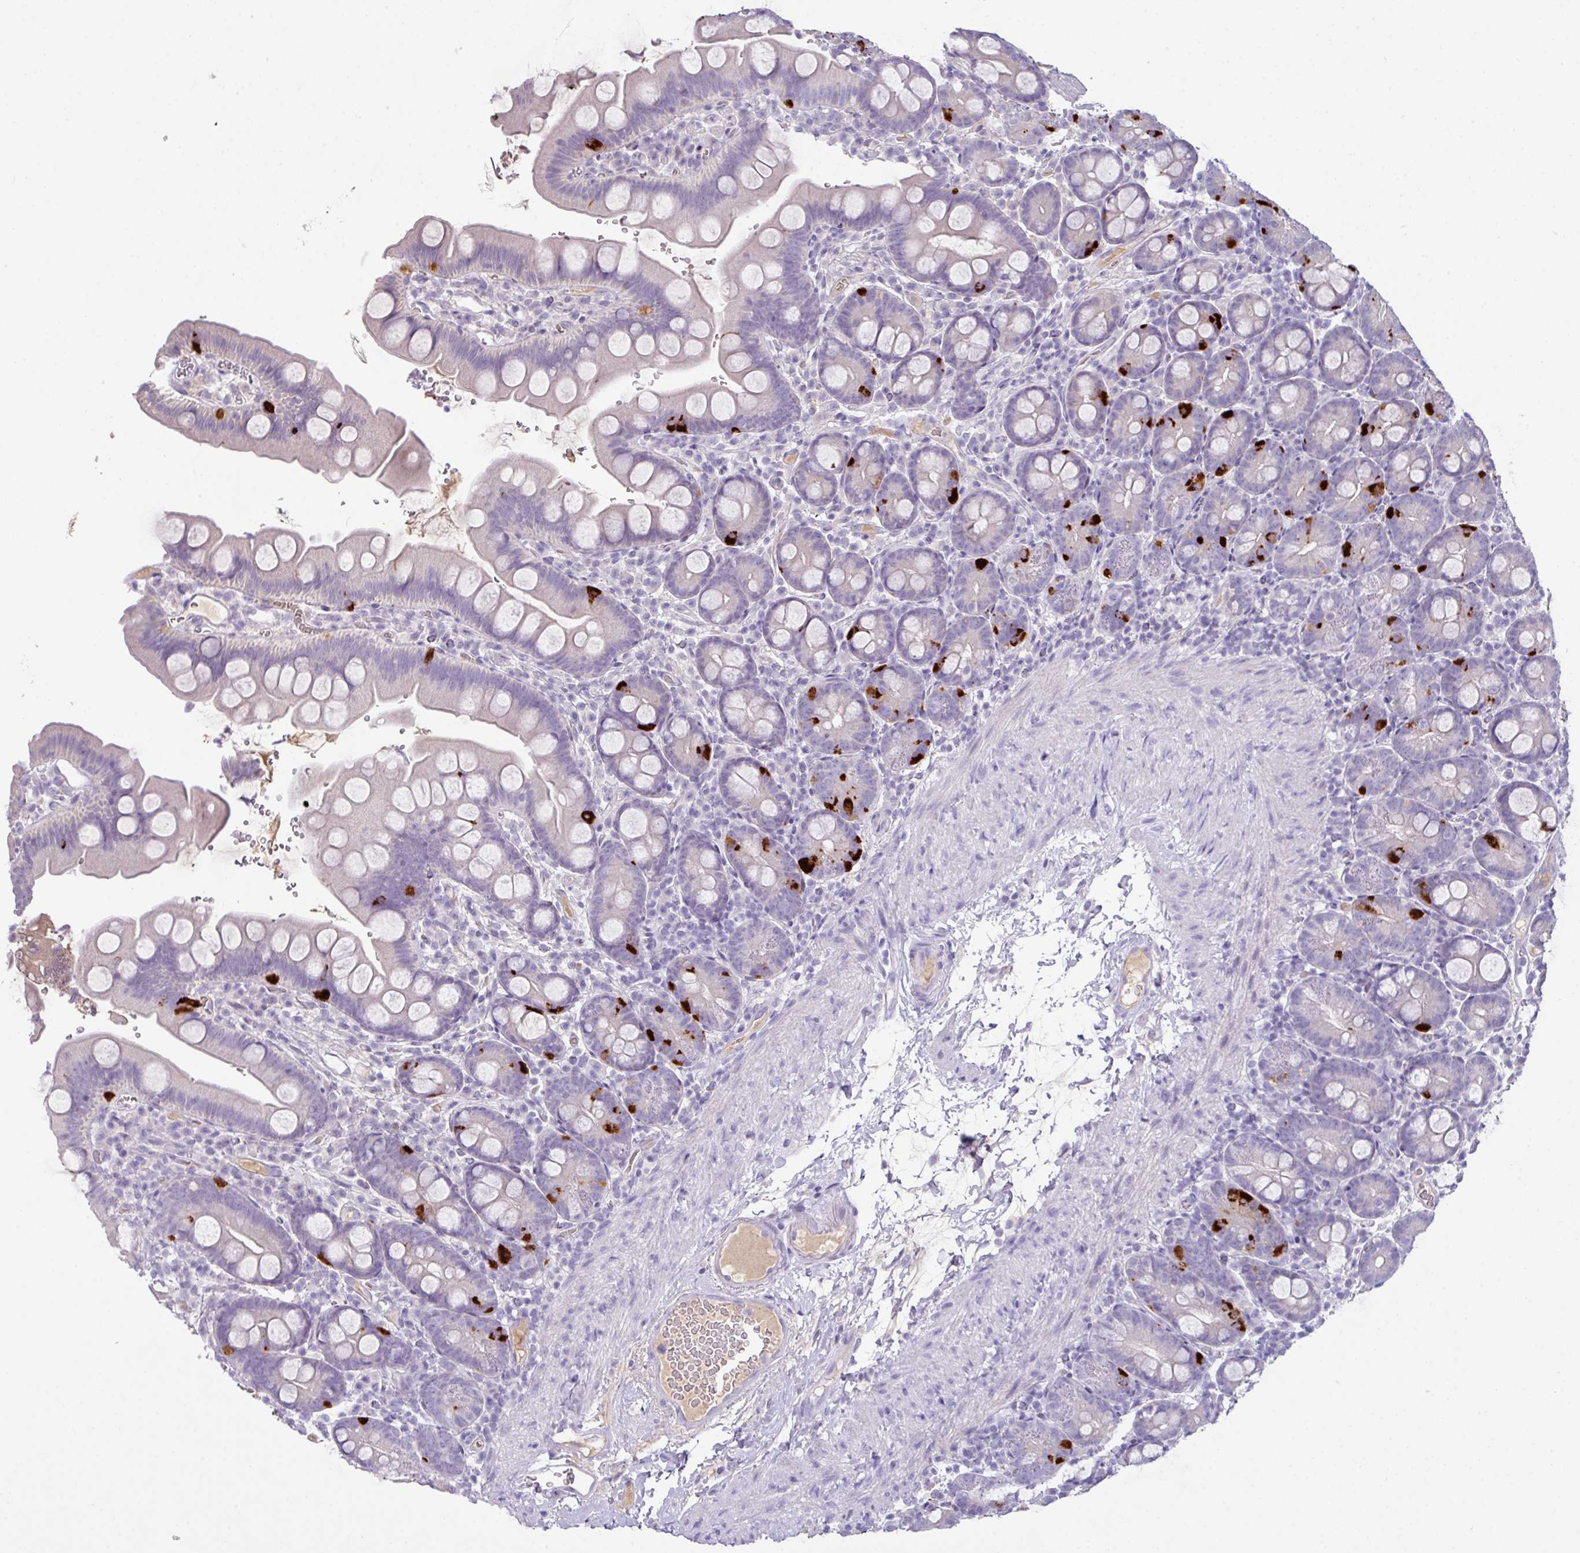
{"staining": {"intensity": "strong", "quantity": "<25%", "location": "cytoplasmic/membranous"}, "tissue": "small intestine", "cell_type": "Glandular cells", "image_type": "normal", "snomed": [{"axis": "morphology", "description": "Normal tissue, NOS"}, {"axis": "topography", "description": "Small intestine"}], "caption": "This micrograph demonstrates benign small intestine stained with immunohistochemistry (IHC) to label a protein in brown. The cytoplasmic/membranous of glandular cells show strong positivity for the protein. Nuclei are counter-stained blue.", "gene": "OR6C6", "patient": {"sex": "female", "age": 68}}